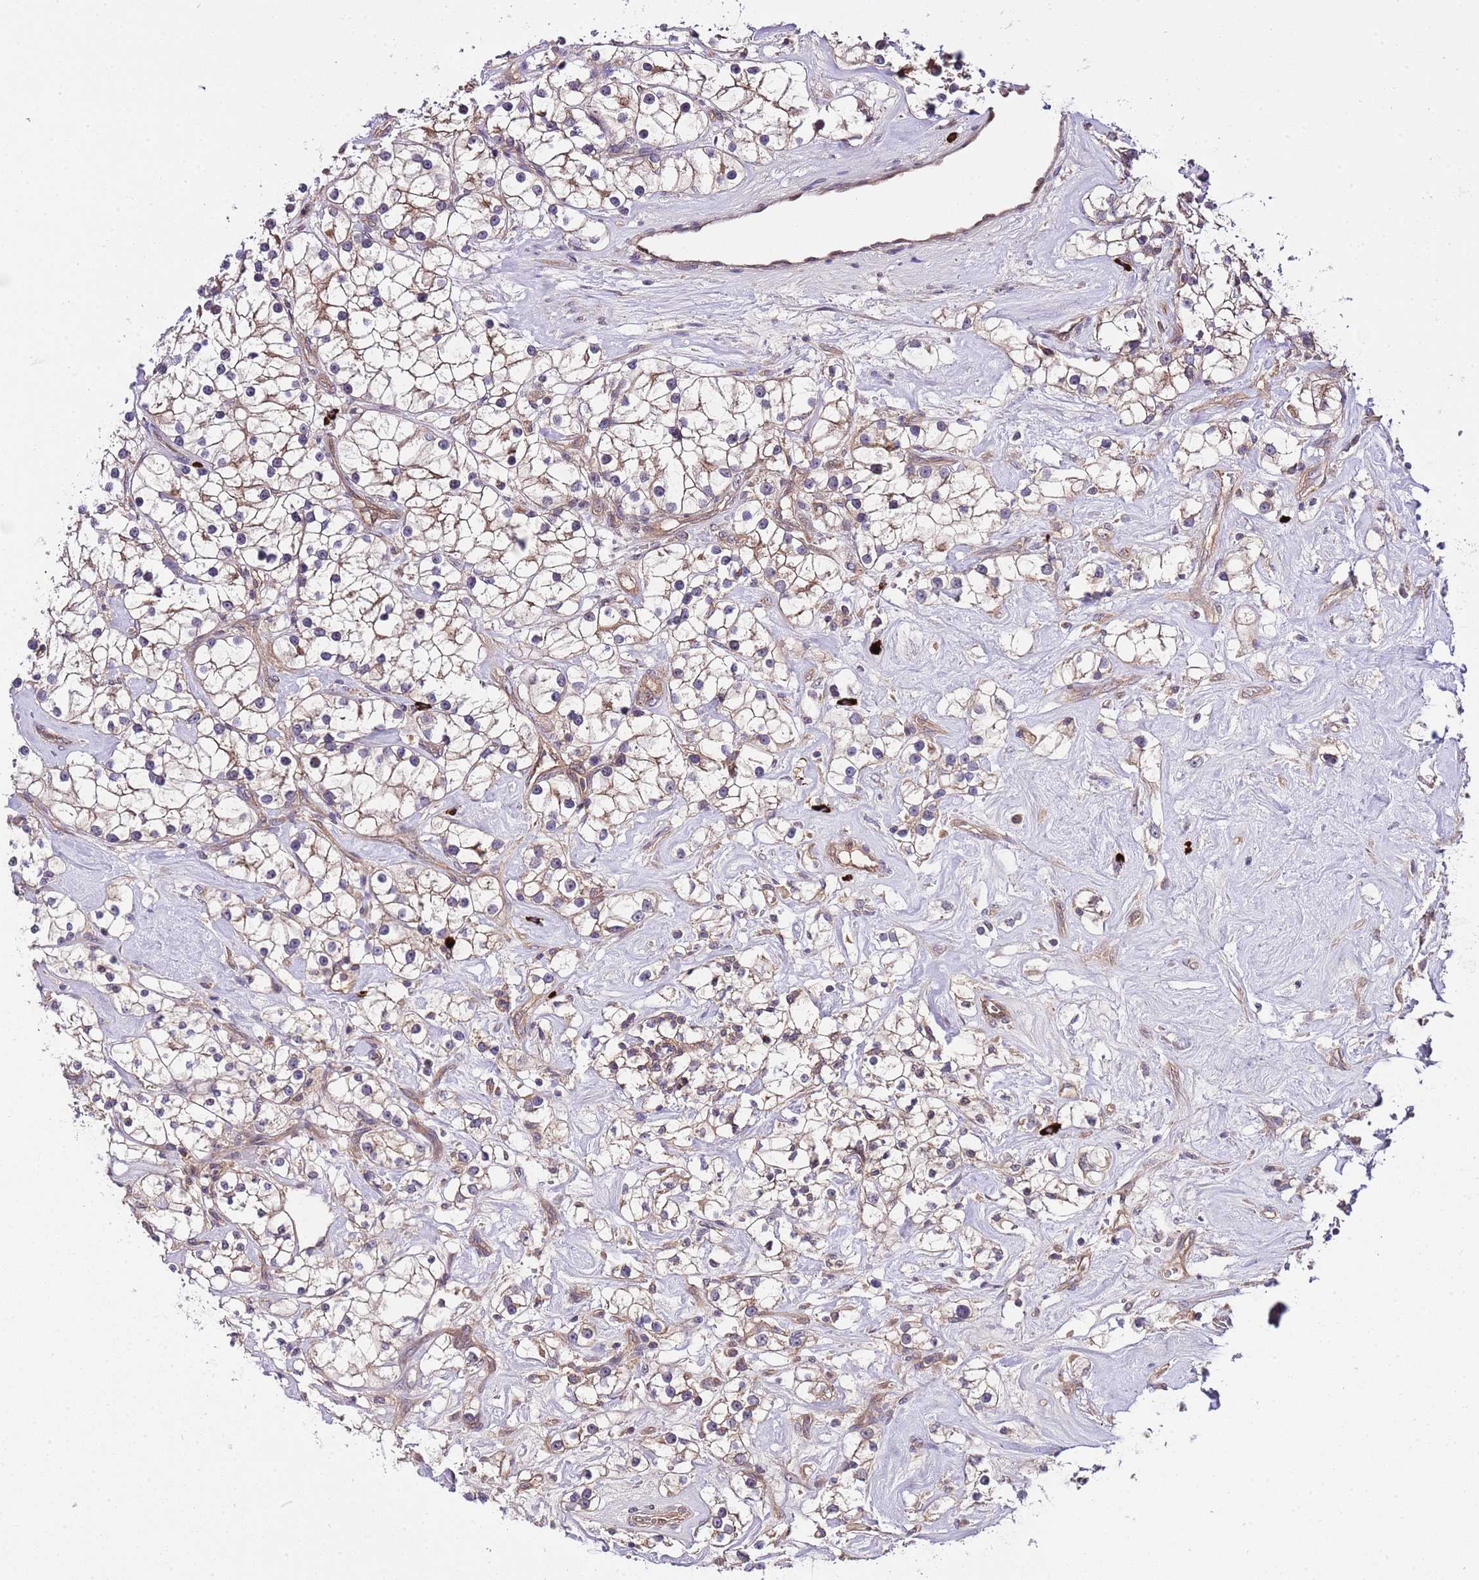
{"staining": {"intensity": "weak", "quantity": "25%-75%", "location": "cytoplasmic/membranous"}, "tissue": "renal cancer", "cell_type": "Tumor cells", "image_type": "cancer", "snomed": [{"axis": "morphology", "description": "Adenocarcinoma, NOS"}, {"axis": "topography", "description": "Kidney"}], "caption": "The immunohistochemical stain highlights weak cytoplasmic/membranous expression in tumor cells of renal adenocarcinoma tissue.", "gene": "DONSON", "patient": {"sex": "male", "age": 77}}